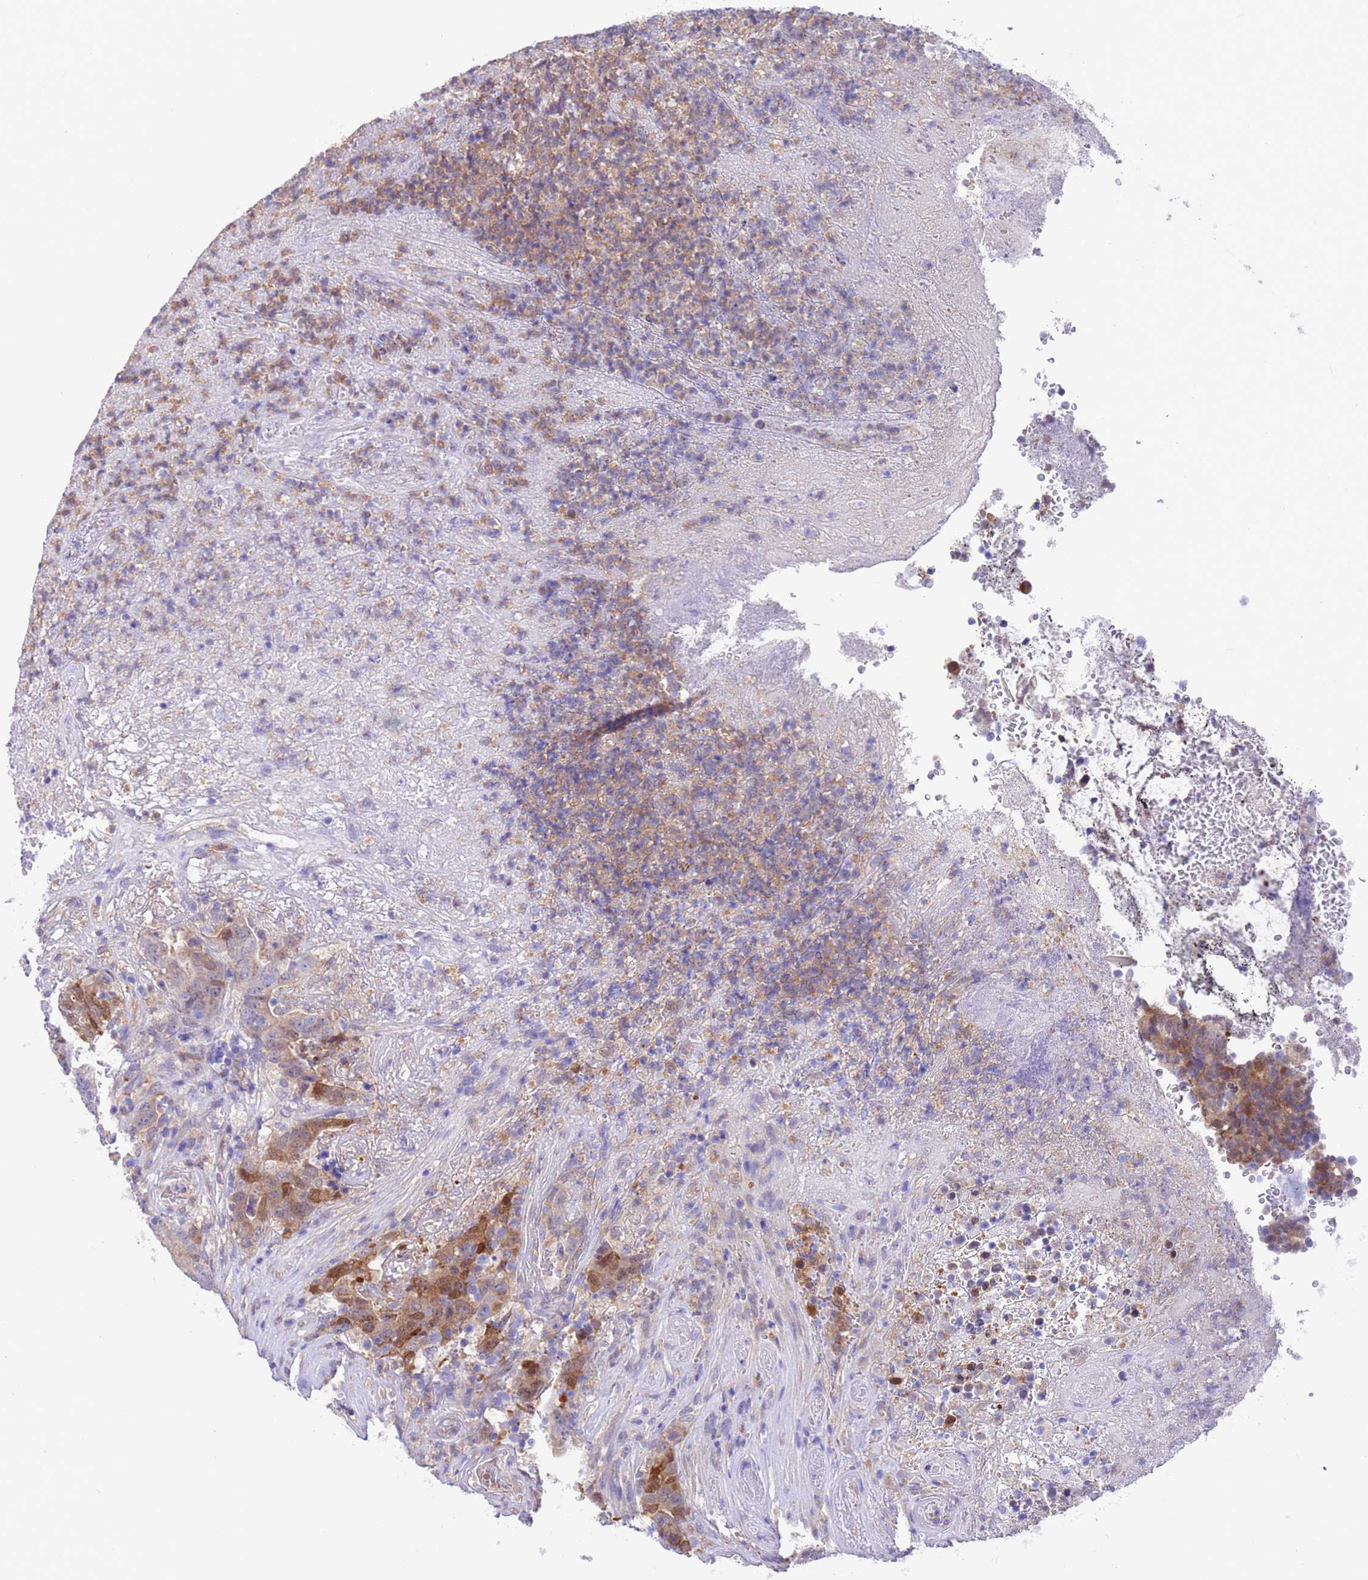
{"staining": {"intensity": "moderate", "quantity": "<25%", "location": "cytoplasmic/membranous"}, "tissue": "colorectal cancer", "cell_type": "Tumor cells", "image_type": "cancer", "snomed": [{"axis": "morphology", "description": "Adenocarcinoma, NOS"}, {"axis": "topography", "description": "Colon"}], "caption": "Immunohistochemistry (IHC) micrograph of human colorectal cancer (adenocarcinoma) stained for a protein (brown), which exhibits low levels of moderate cytoplasmic/membranous expression in approximately <25% of tumor cells.", "gene": "C6orf47", "patient": {"sex": "female", "age": 75}}